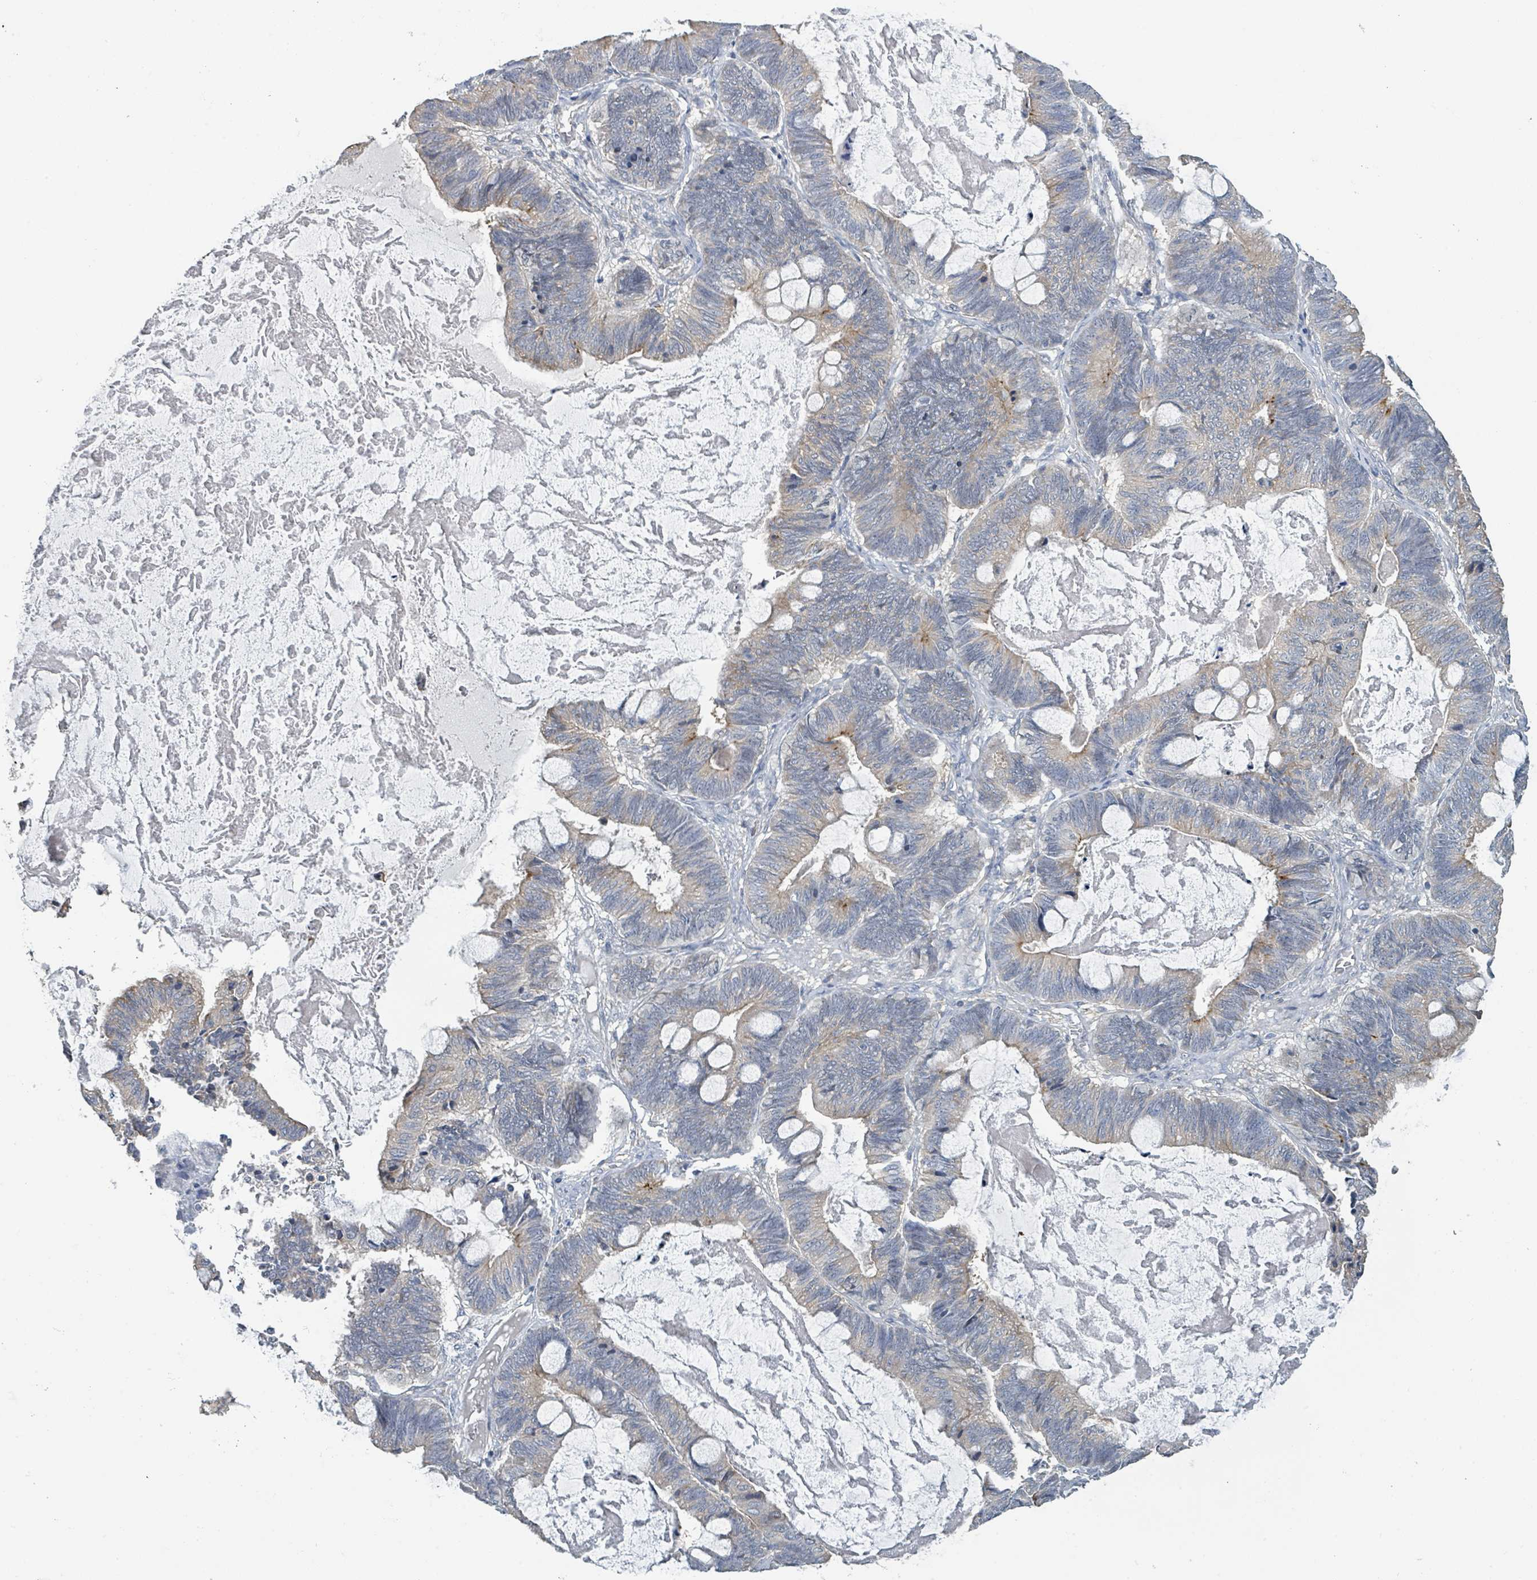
{"staining": {"intensity": "weak", "quantity": "<25%", "location": "cytoplasmic/membranous"}, "tissue": "ovarian cancer", "cell_type": "Tumor cells", "image_type": "cancer", "snomed": [{"axis": "morphology", "description": "Cystadenocarcinoma, mucinous, NOS"}, {"axis": "topography", "description": "Ovary"}], "caption": "Immunohistochemistry photomicrograph of human ovarian mucinous cystadenocarcinoma stained for a protein (brown), which exhibits no expression in tumor cells. (Brightfield microscopy of DAB (3,3'-diaminobenzidine) immunohistochemistry at high magnification).", "gene": "LRRC42", "patient": {"sex": "female", "age": 61}}